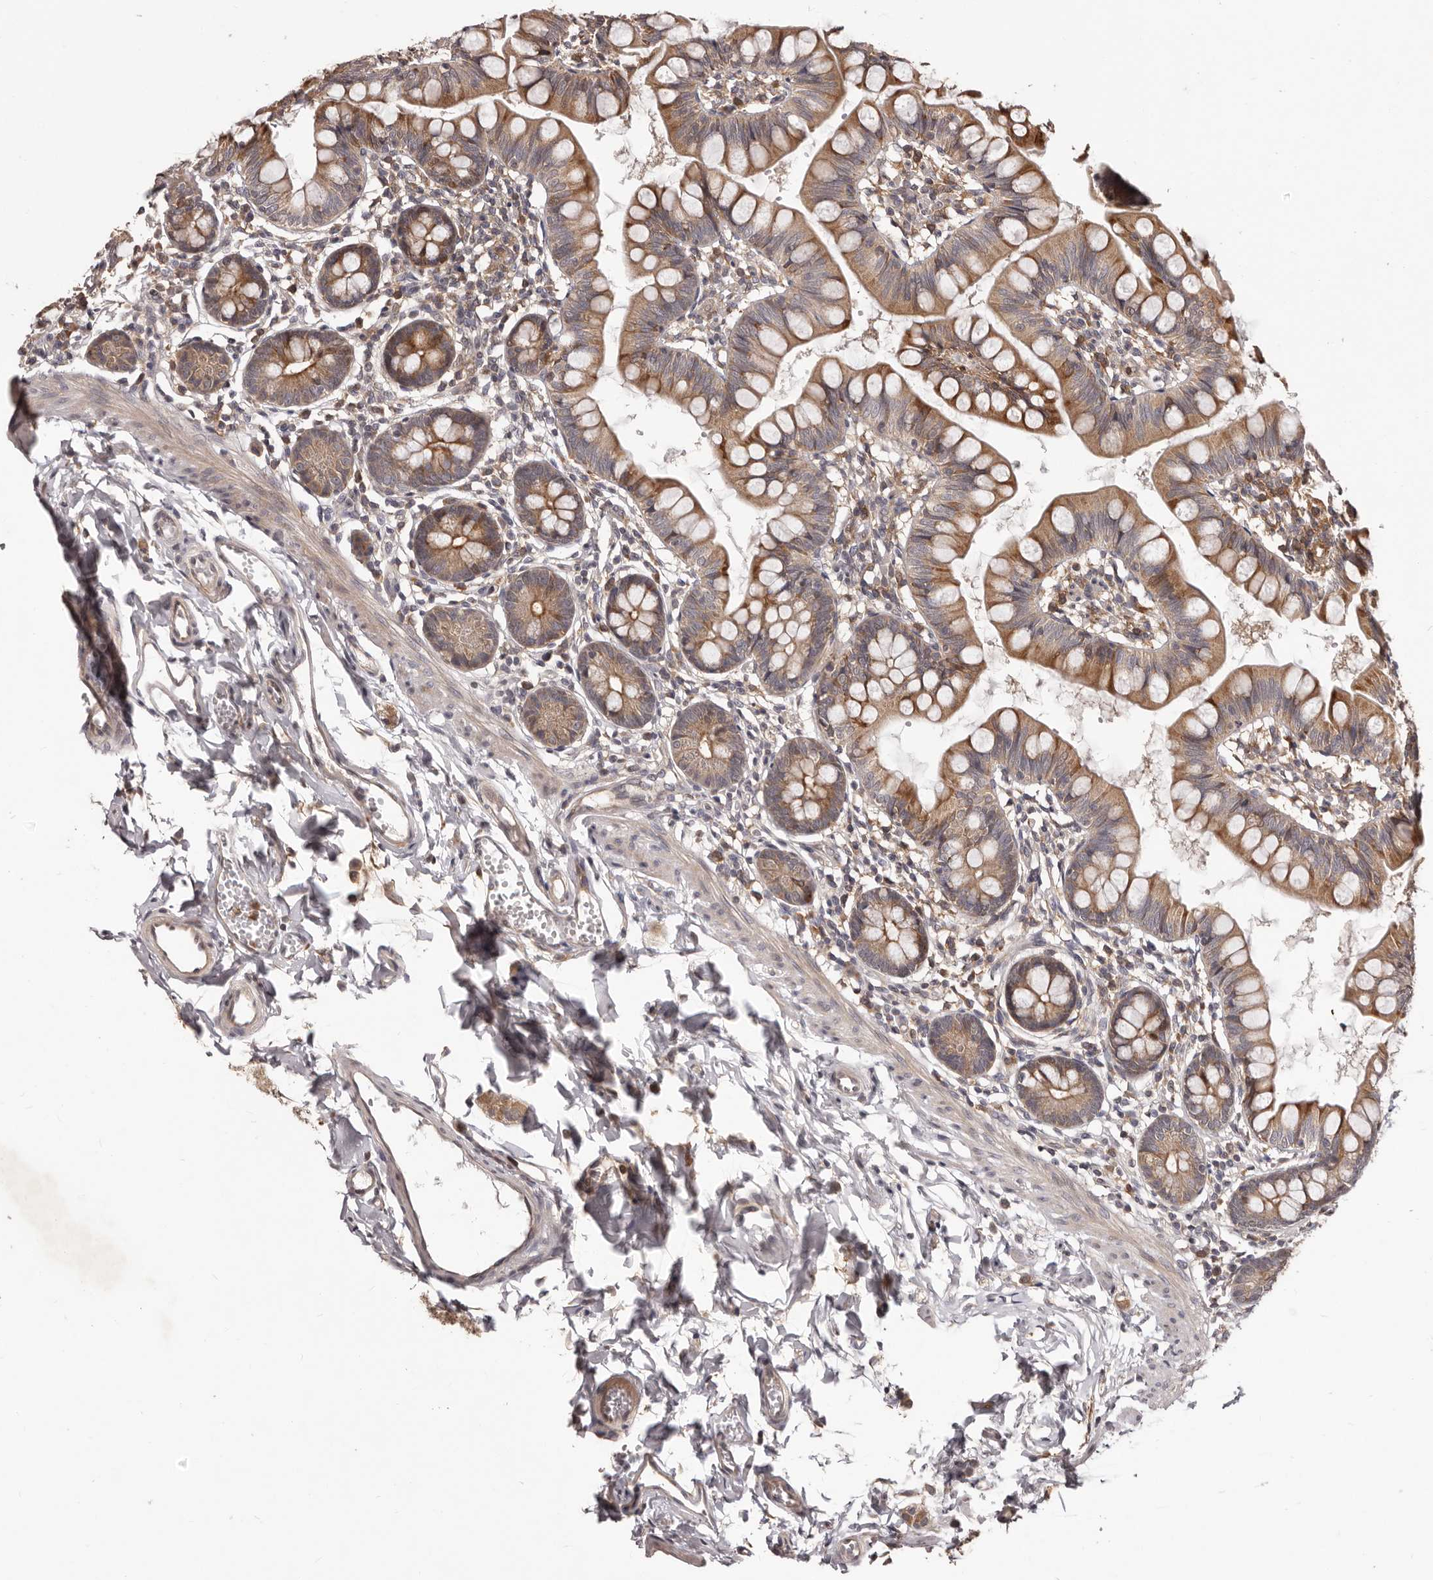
{"staining": {"intensity": "strong", "quantity": ">75%", "location": "cytoplasmic/membranous"}, "tissue": "small intestine", "cell_type": "Glandular cells", "image_type": "normal", "snomed": [{"axis": "morphology", "description": "Normal tissue, NOS"}, {"axis": "topography", "description": "Small intestine"}], "caption": "Small intestine stained with immunohistochemistry (IHC) reveals strong cytoplasmic/membranous expression in about >75% of glandular cells.", "gene": "RNF187", "patient": {"sex": "male", "age": 7}}